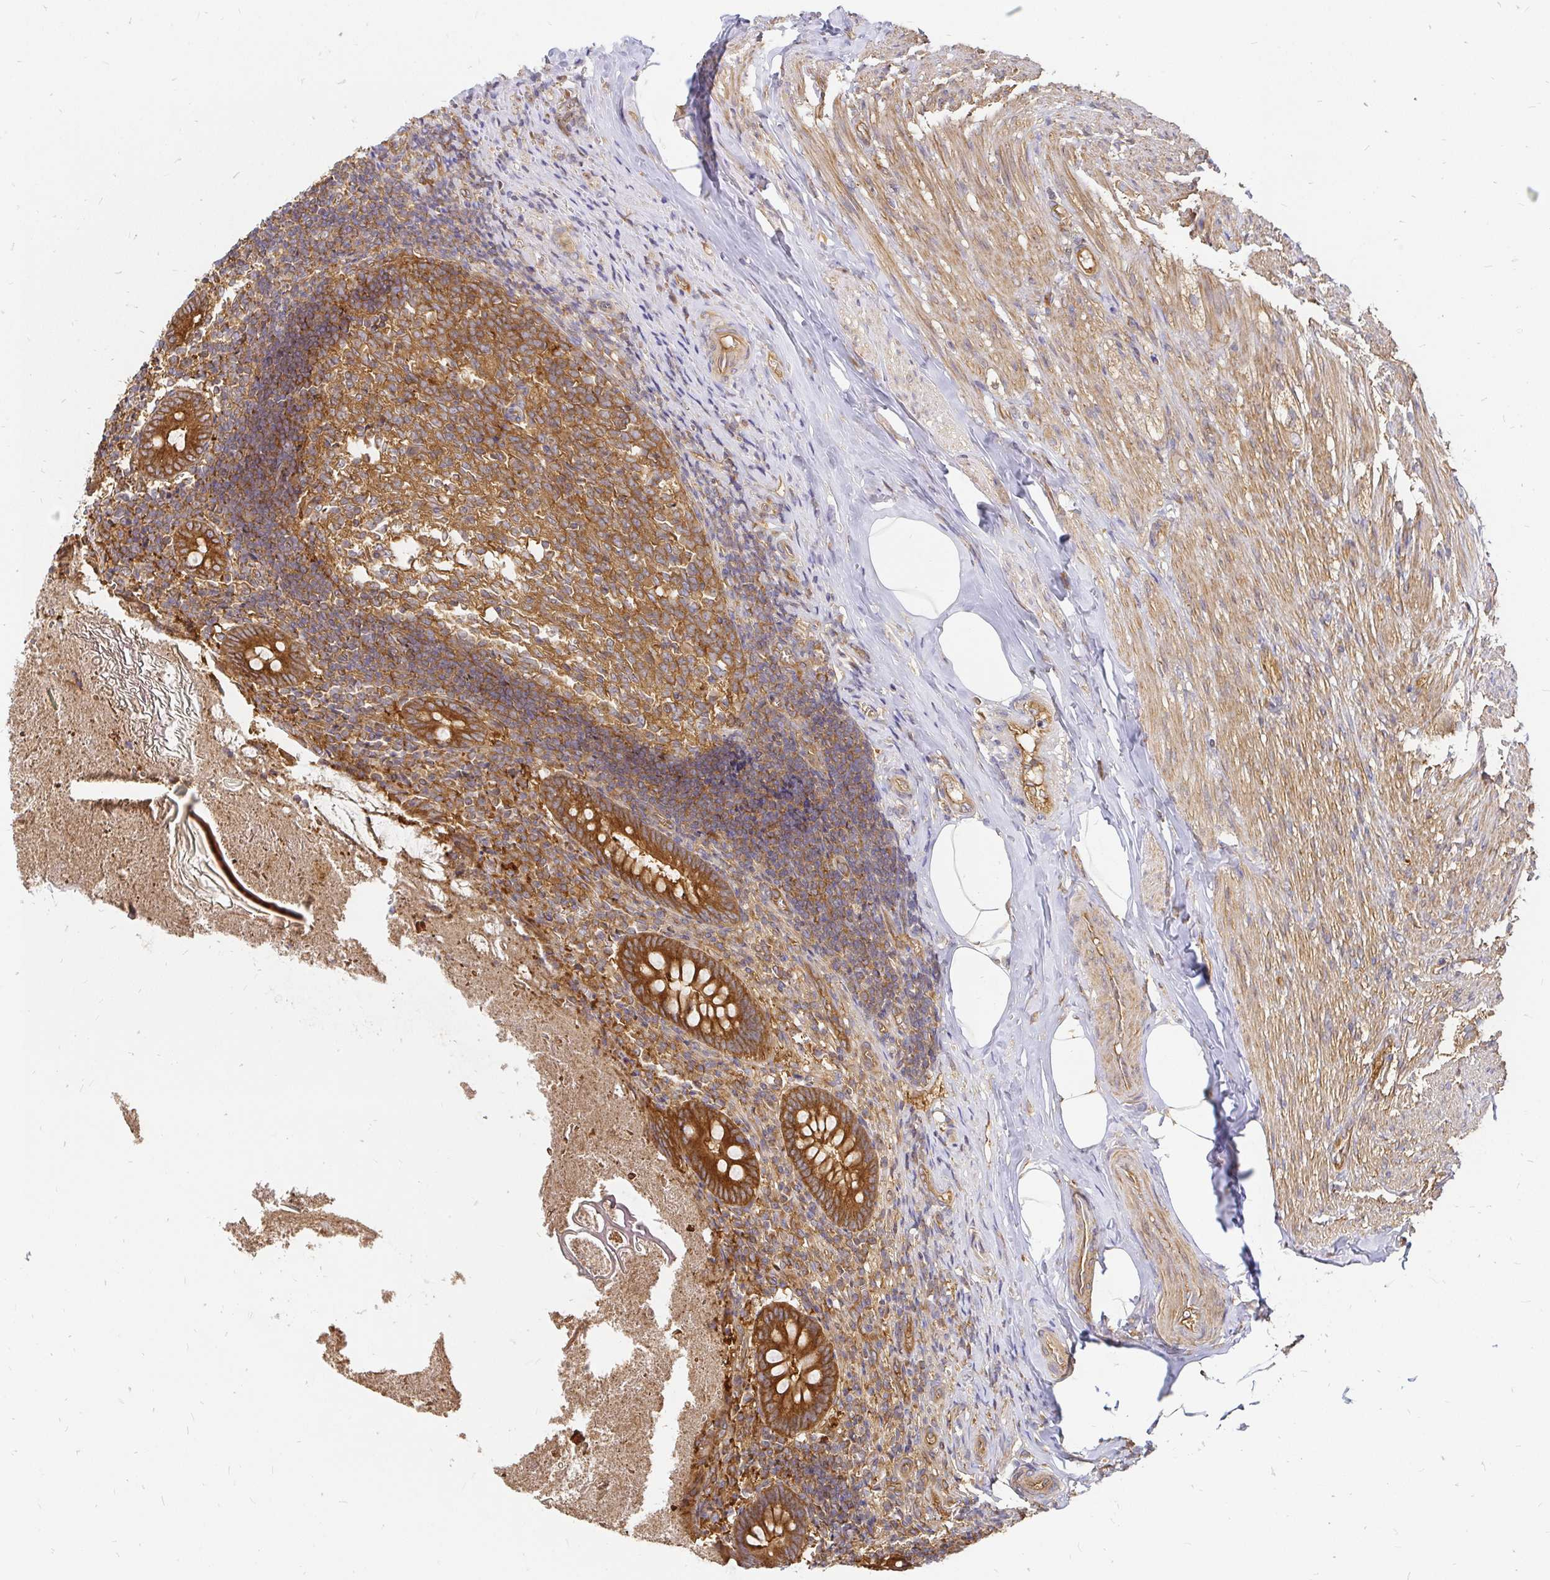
{"staining": {"intensity": "strong", "quantity": ">75%", "location": "cytoplasmic/membranous"}, "tissue": "appendix", "cell_type": "Glandular cells", "image_type": "normal", "snomed": [{"axis": "morphology", "description": "Normal tissue, NOS"}, {"axis": "topography", "description": "Appendix"}], "caption": "A brown stain labels strong cytoplasmic/membranous expression of a protein in glandular cells of benign human appendix.", "gene": "KIF5B", "patient": {"sex": "female", "age": 17}}